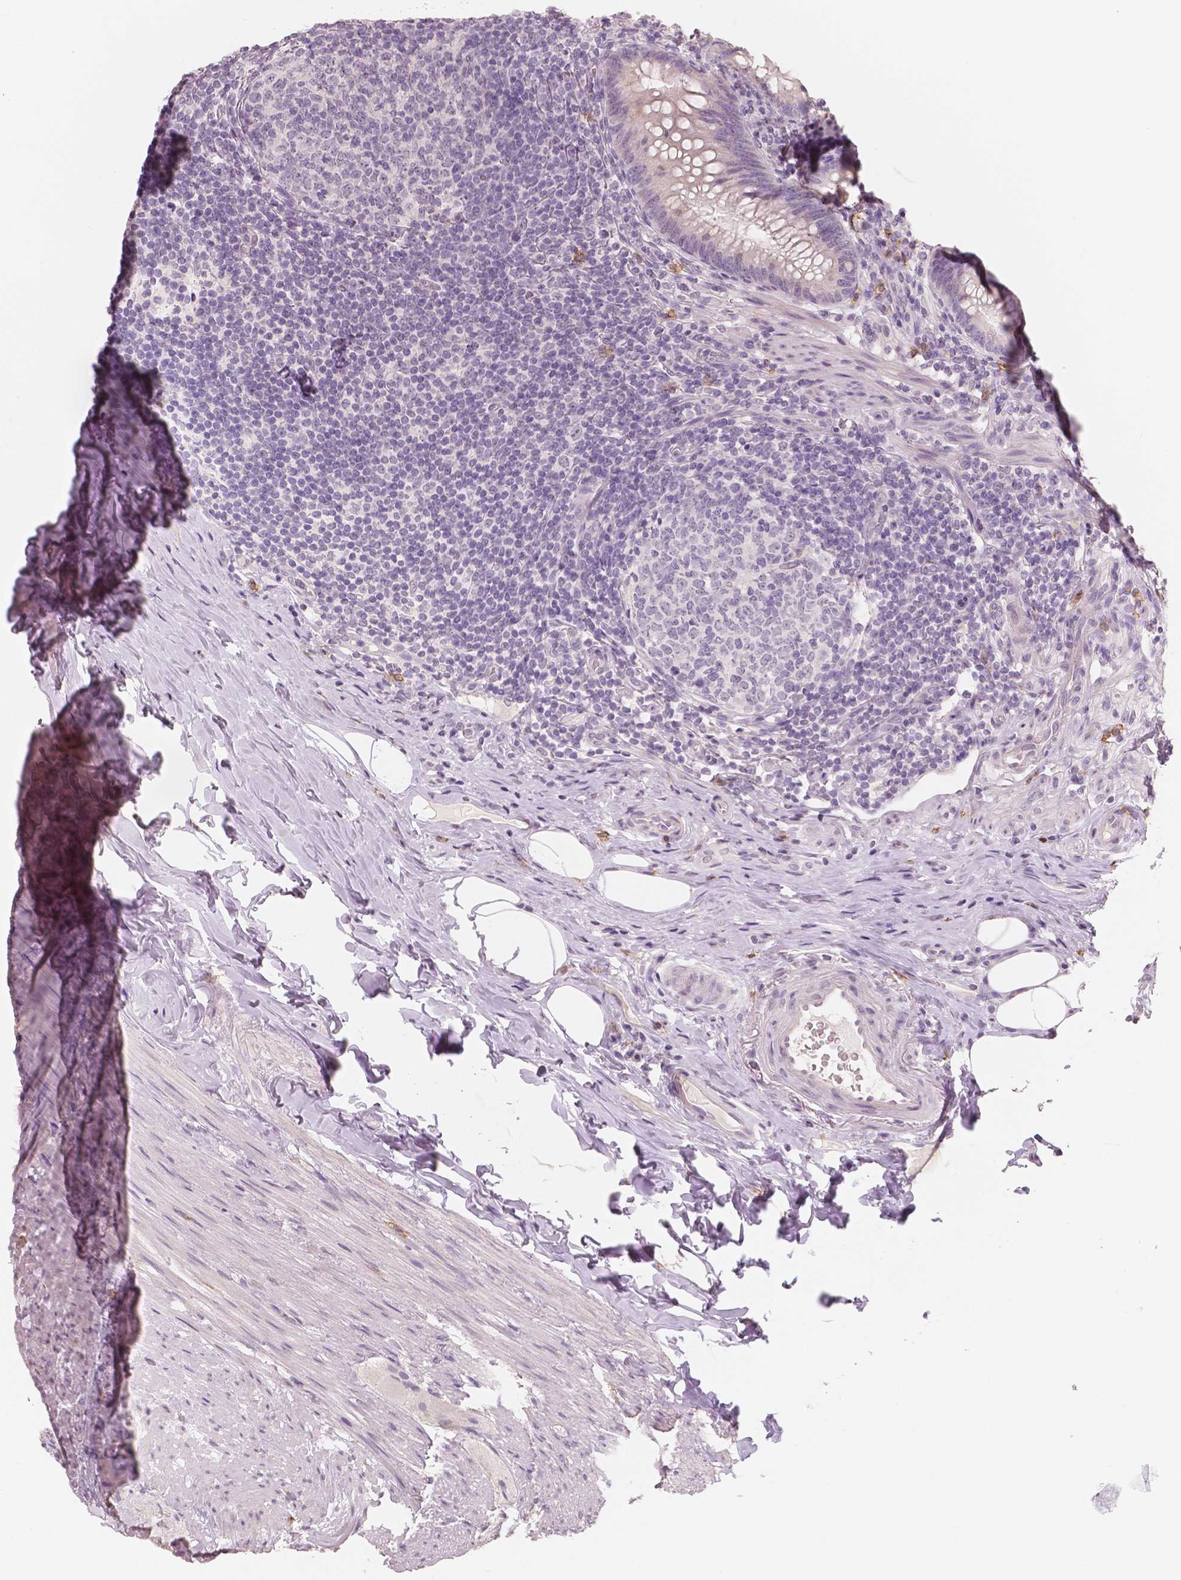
{"staining": {"intensity": "negative", "quantity": "none", "location": "none"}, "tissue": "appendix", "cell_type": "Glandular cells", "image_type": "normal", "snomed": [{"axis": "morphology", "description": "Normal tissue, NOS"}, {"axis": "topography", "description": "Appendix"}], "caption": "A micrograph of appendix stained for a protein reveals no brown staining in glandular cells.", "gene": "KIT", "patient": {"sex": "male", "age": 47}}